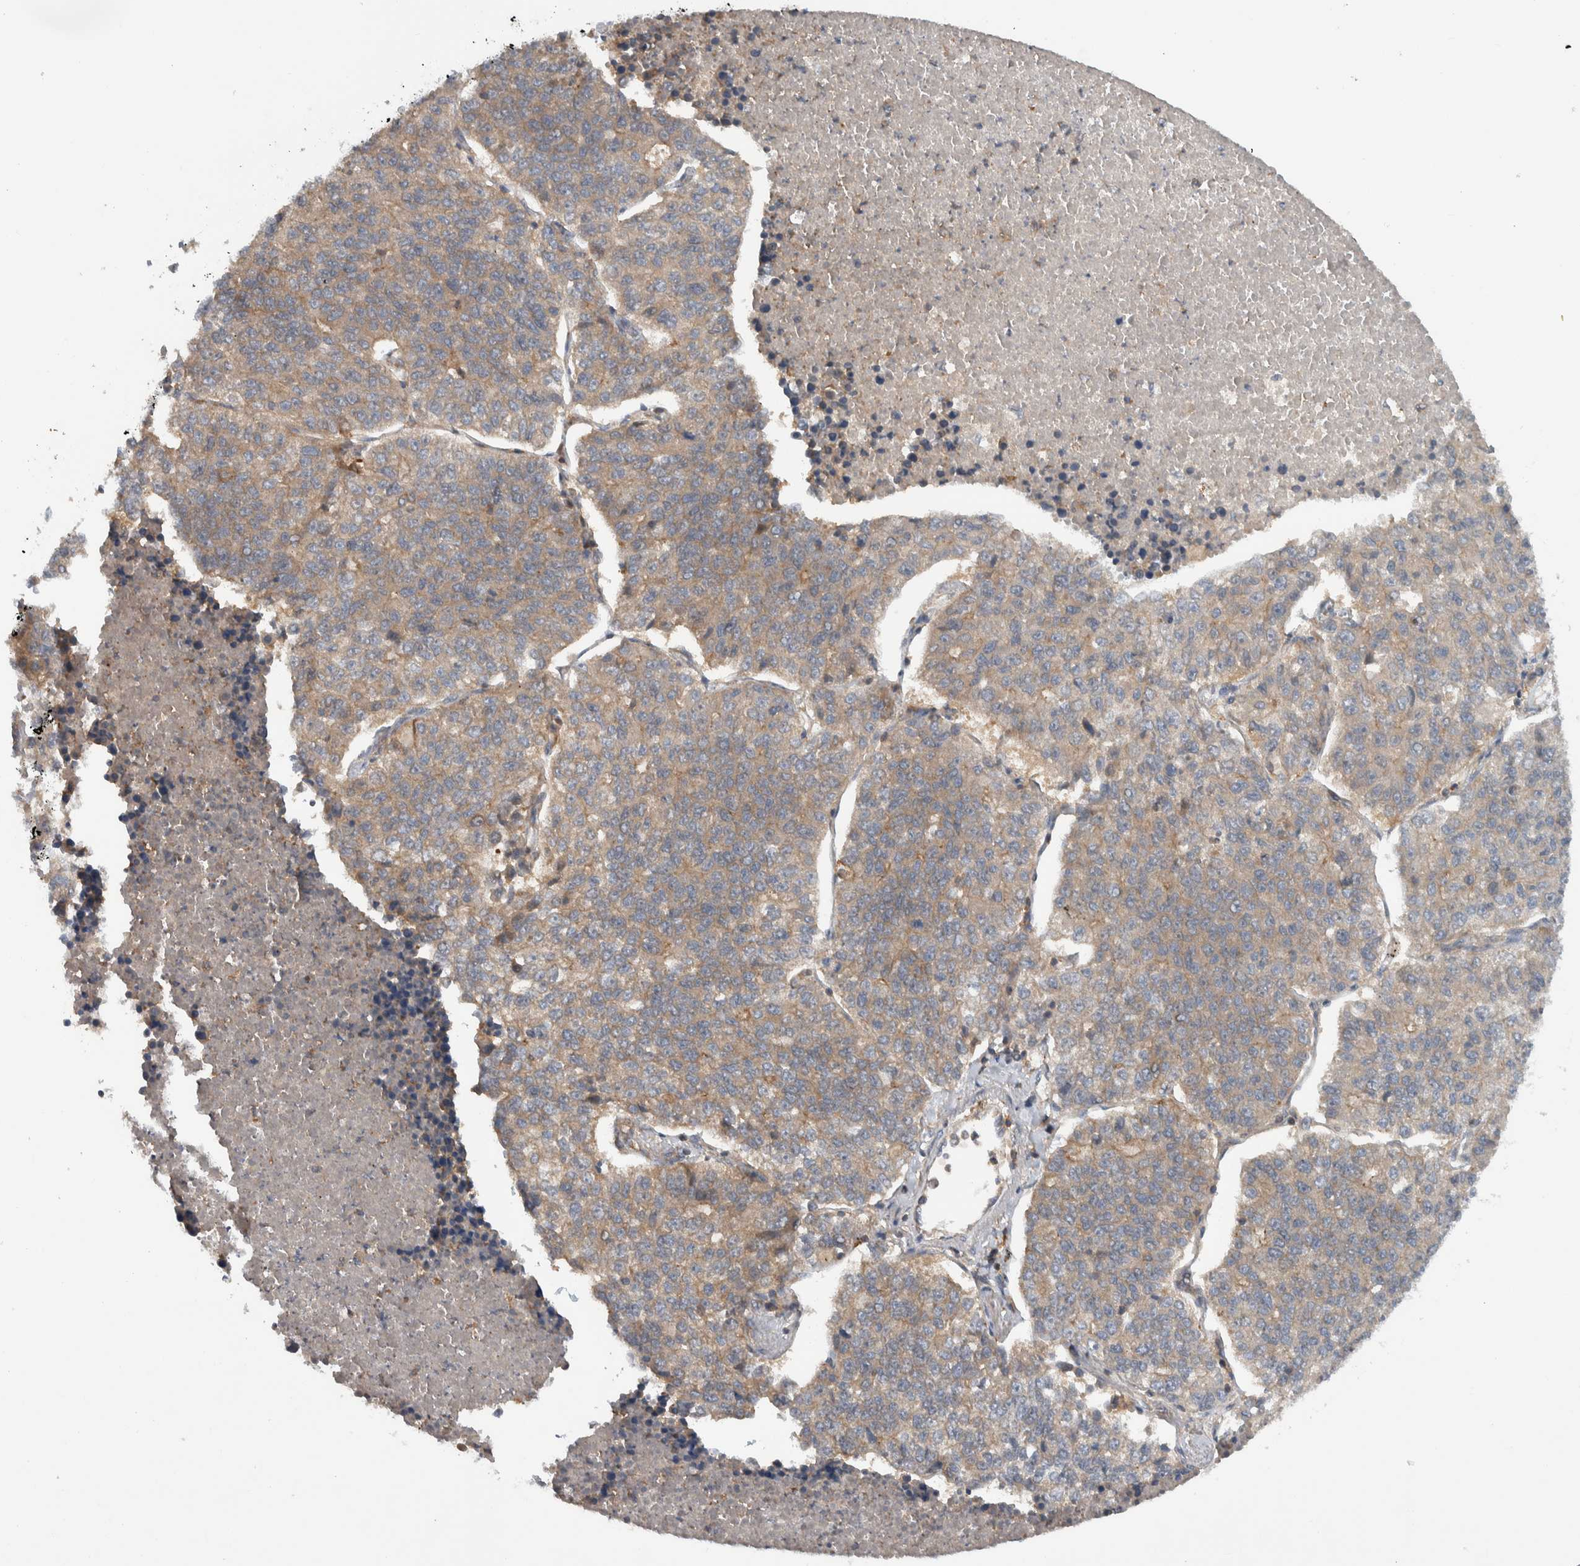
{"staining": {"intensity": "weak", "quantity": "25%-75%", "location": "cytoplasmic/membranous"}, "tissue": "lung cancer", "cell_type": "Tumor cells", "image_type": "cancer", "snomed": [{"axis": "morphology", "description": "Adenocarcinoma, NOS"}, {"axis": "topography", "description": "Lung"}], "caption": "Lung cancer (adenocarcinoma) stained for a protein displays weak cytoplasmic/membranous positivity in tumor cells. (Stains: DAB in brown, nuclei in blue, Microscopy: brightfield microscopy at high magnification).", "gene": "MPRIP", "patient": {"sex": "male", "age": 49}}